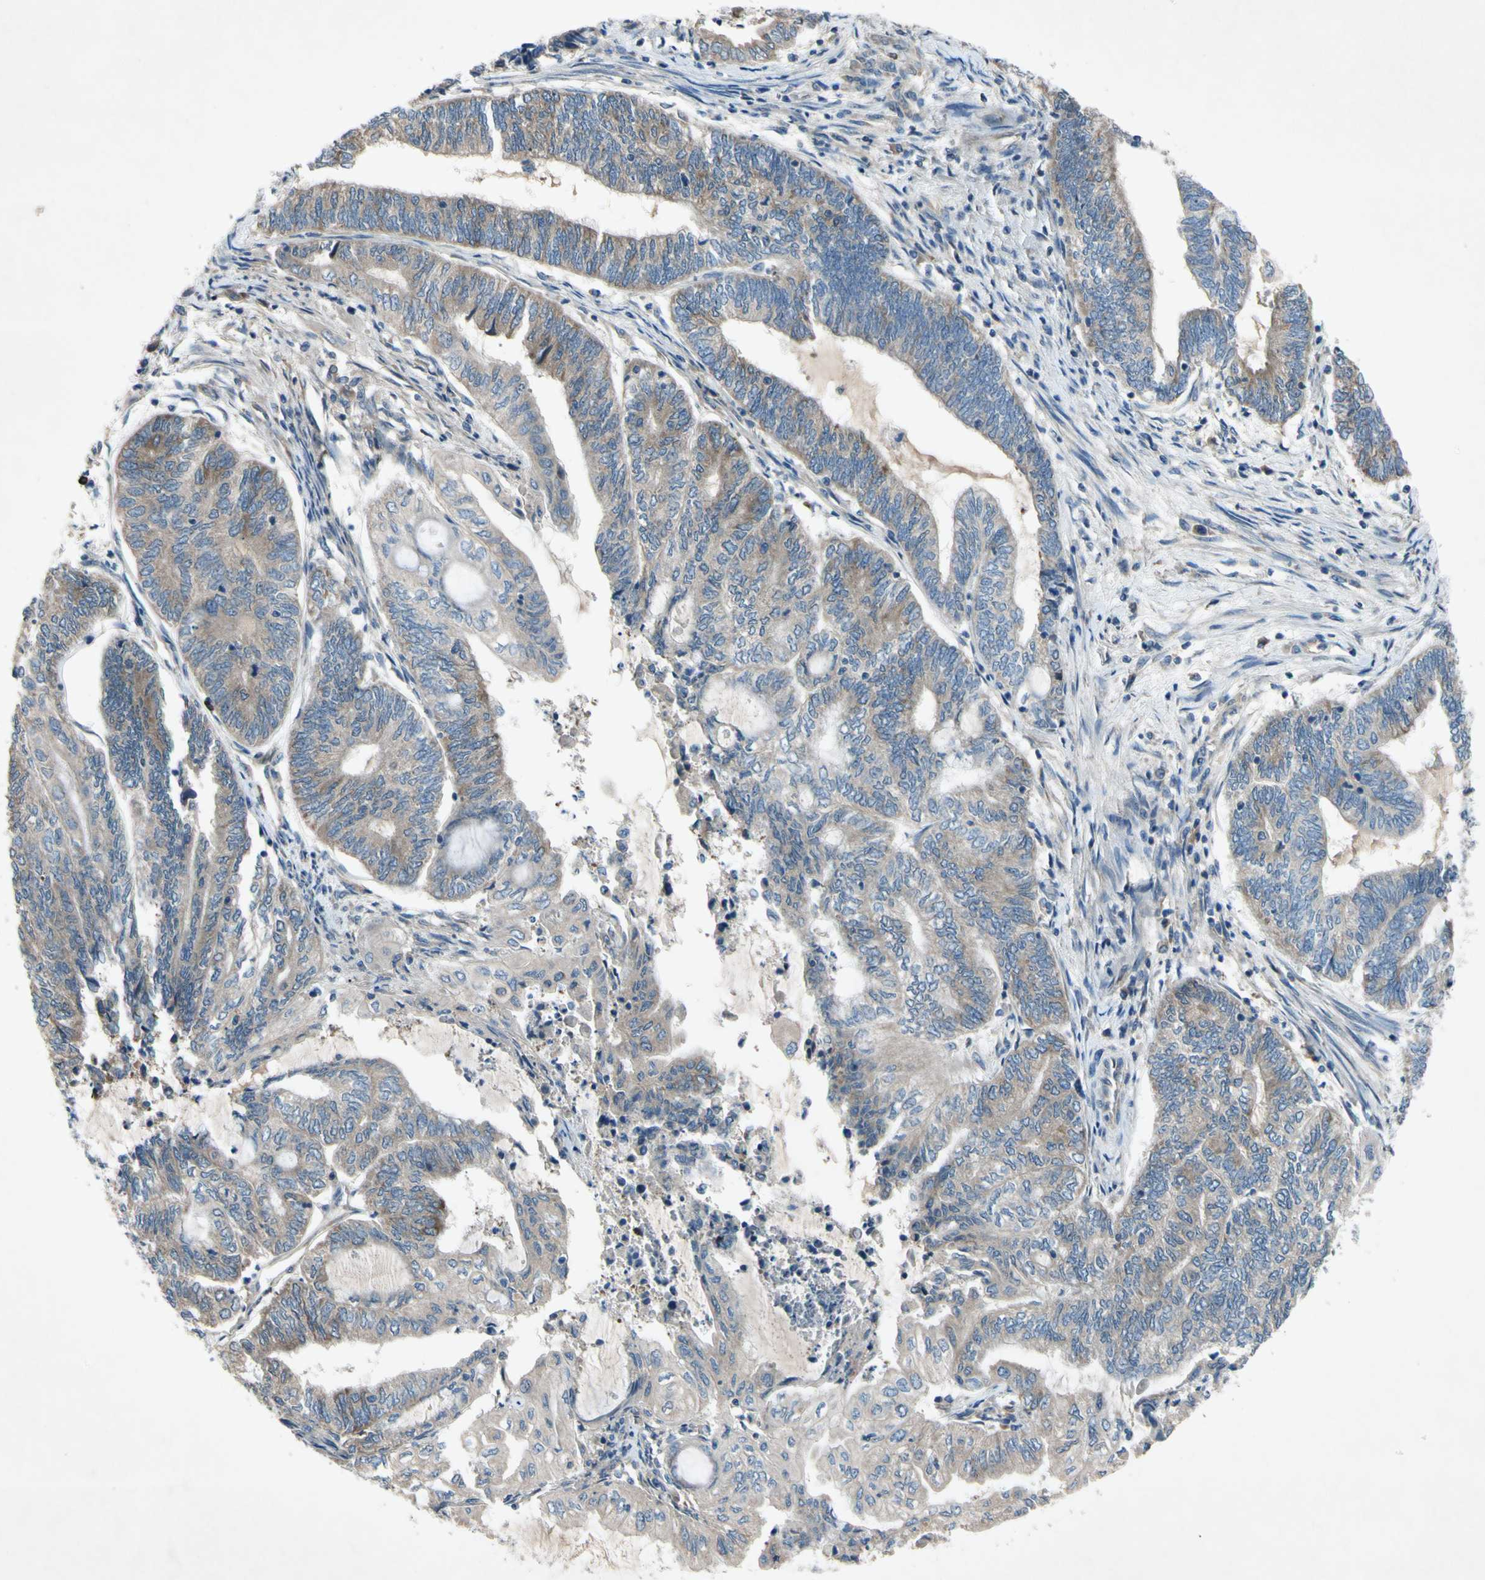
{"staining": {"intensity": "moderate", "quantity": ">75%", "location": "cytoplasmic/membranous"}, "tissue": "endometrial cancer", "cell_type": "Tumor cells", "image_type": "cancer", "snomed": [{"axis": "morphology", "description": "Adenocarcinoma, NOS"}, {"axis": "topography", "description": "Uterus"}, {"axis": "topography", "description": "Endometrium"}], "caption": "Tumor cells exhibit medium levels of moderate cytoplasmic/membranous staining in about >75% of cells in endometrial cancer (adenocarcinoma). The staining is performed using DAB (3,3'-diaminobenzidine) brown chromogen to label protein expression. The nuclei are counter-stained blue using hematoxylin.", "gene": "HILPDA", "patient": {"sex": "female", "age": 70}}